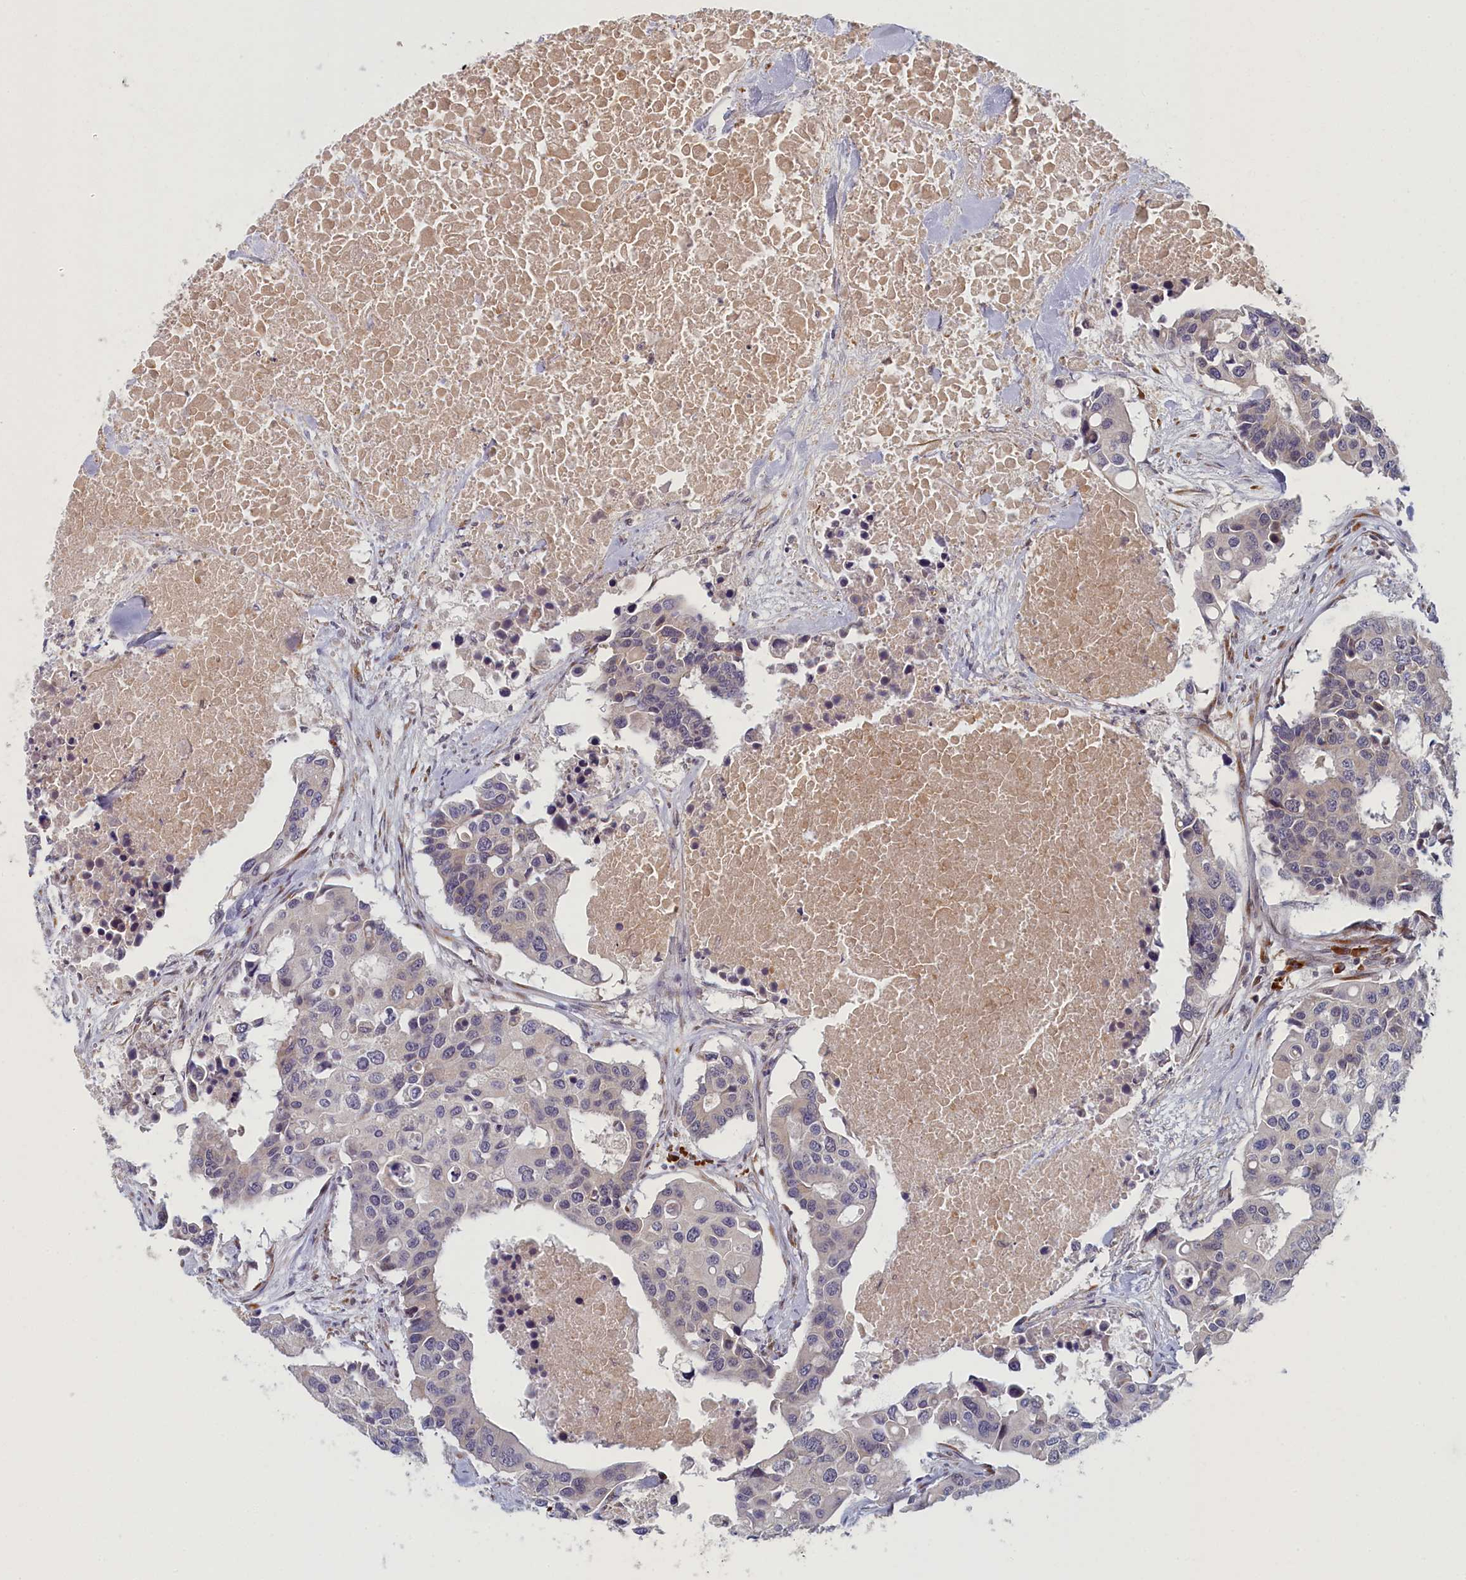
{"staining": {"intensity": "negative", "quantity": "none", "location": "none"}, "tissue": "colorectal cancer", "cell_type": "Tumor cells", "image_type": "cancer", "snomed": [{"axis": "morphology", "description": "Adenocarcinoma, NOS"}, {"axis": "topography", "description": "Colon"}], "caption": "Tumor cells show no significant protein staining in adenocarcinoma (colorectal).", "gene": "DNAJC17", "patient": {"sex": "male", "age": 77}}